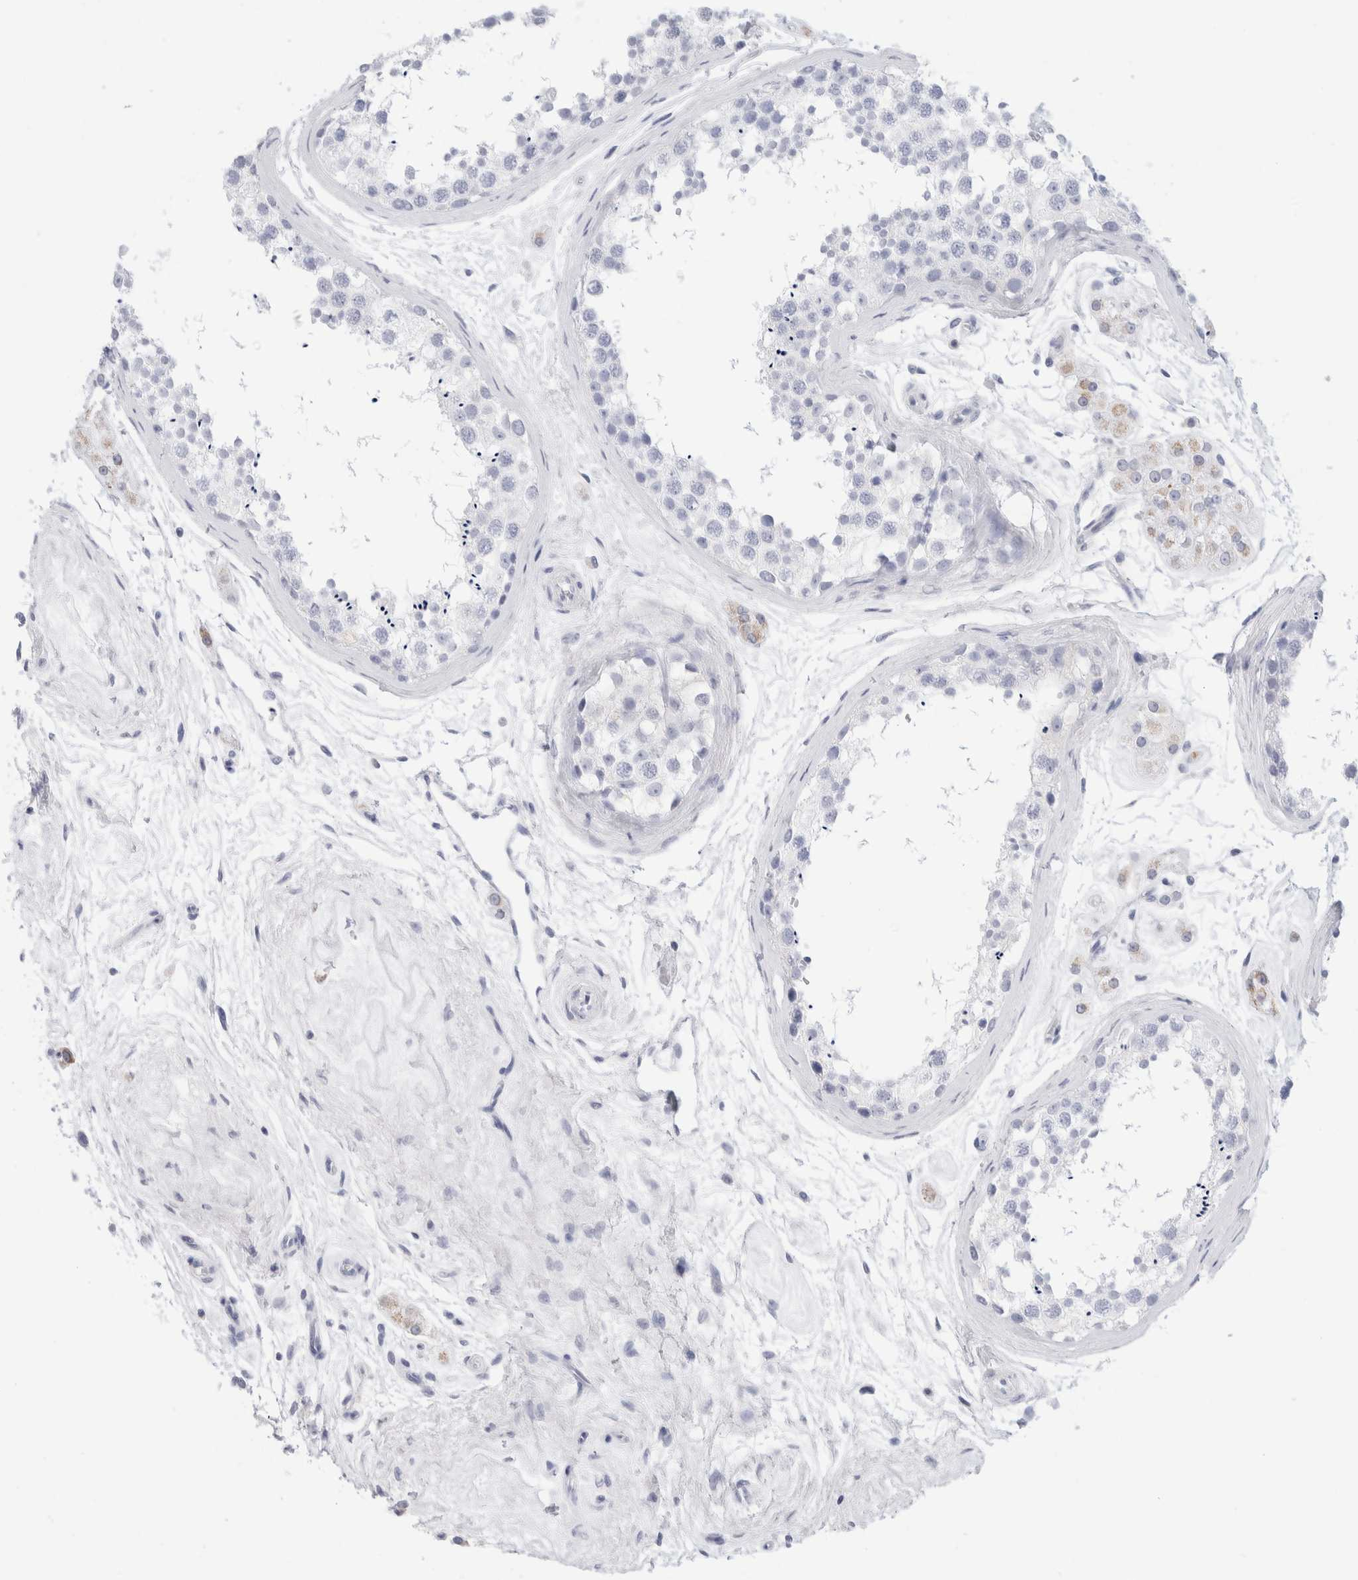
{"staining": {"intensity": "negative", "quantity": "none", "location": "none"}, "tissue": "testis", "cell_type": "Cells in seminiferous ducts", "image_type": "normal", "snomed": [{"axis": "morphology", "description": "Normal tissue, NOS"}, {"axis": "topography", "description": "Testis"}], "caption": "Cells in seminiferous ducts are negative for protein expression in benign human testis.", "gene": "ECHDC2", "patient": {"sex": "male", "age": 56}}